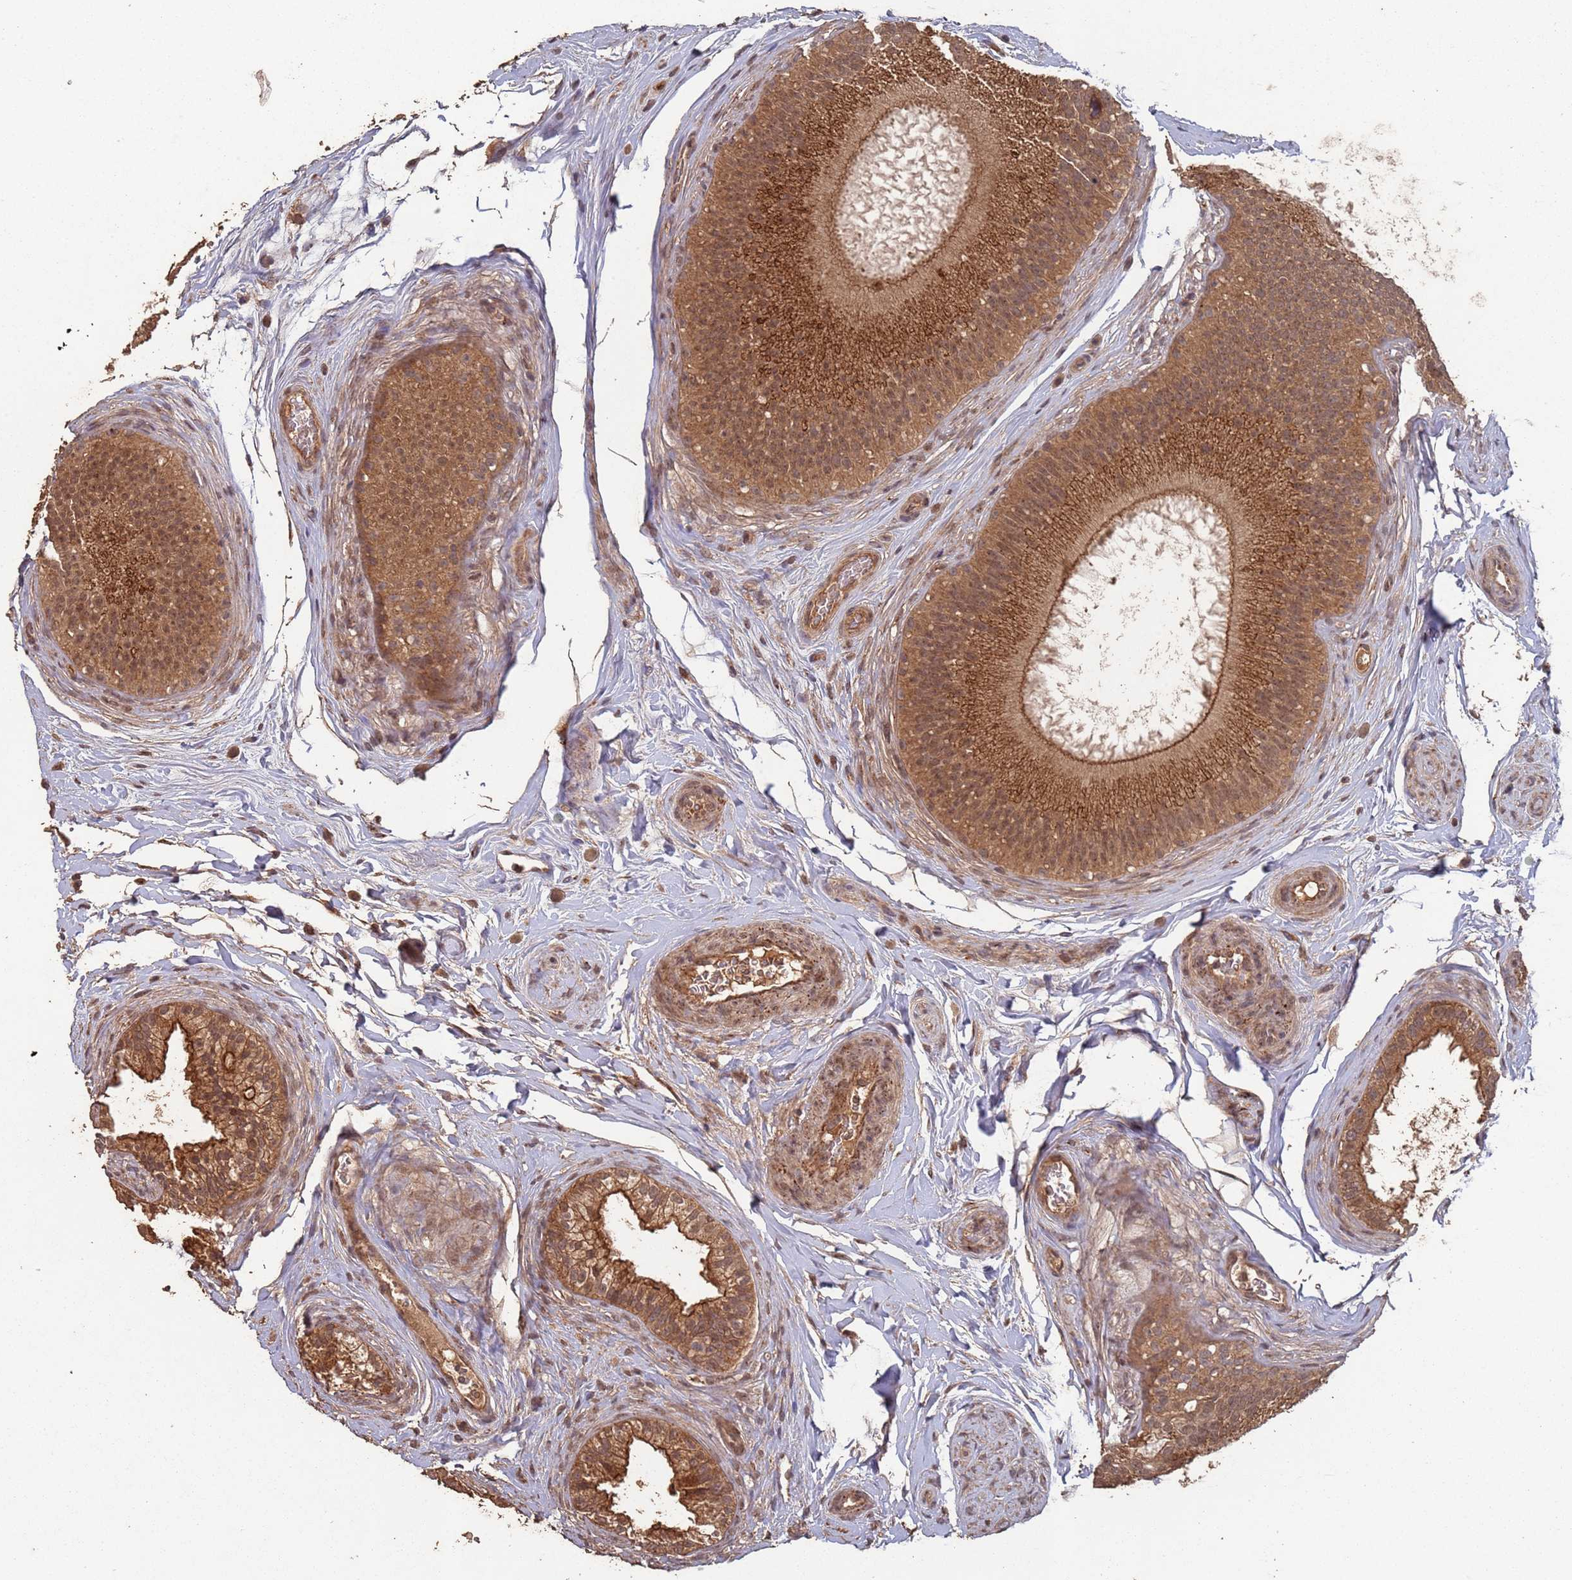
{"staining": {"intensity": "strong", "quantity": ">75%", "location": "cytoplasmic/membranous"}, "tissue": "epididymis", "cell_type": "Glandular cells", "image_type": "normal", "snomed": [{"axis": "morphology", "description": "Normal tissue, NOS"}, {"axis": "topography", "description": "Epididymis"}], "caption": "Protein staining of normal epididymis exhibits strong cytoplasmic/membranous staining in approximately >75% of glandular cells. The staining was performed using DAB (3,3'-diaminobenzidine) to visualize the protein expression in brown, while the nuclei were stained in blue with hematoxylin (Magnification: 20x).", "gene": "FRAT1", "patient": {"sex": "male", "age": 45}}